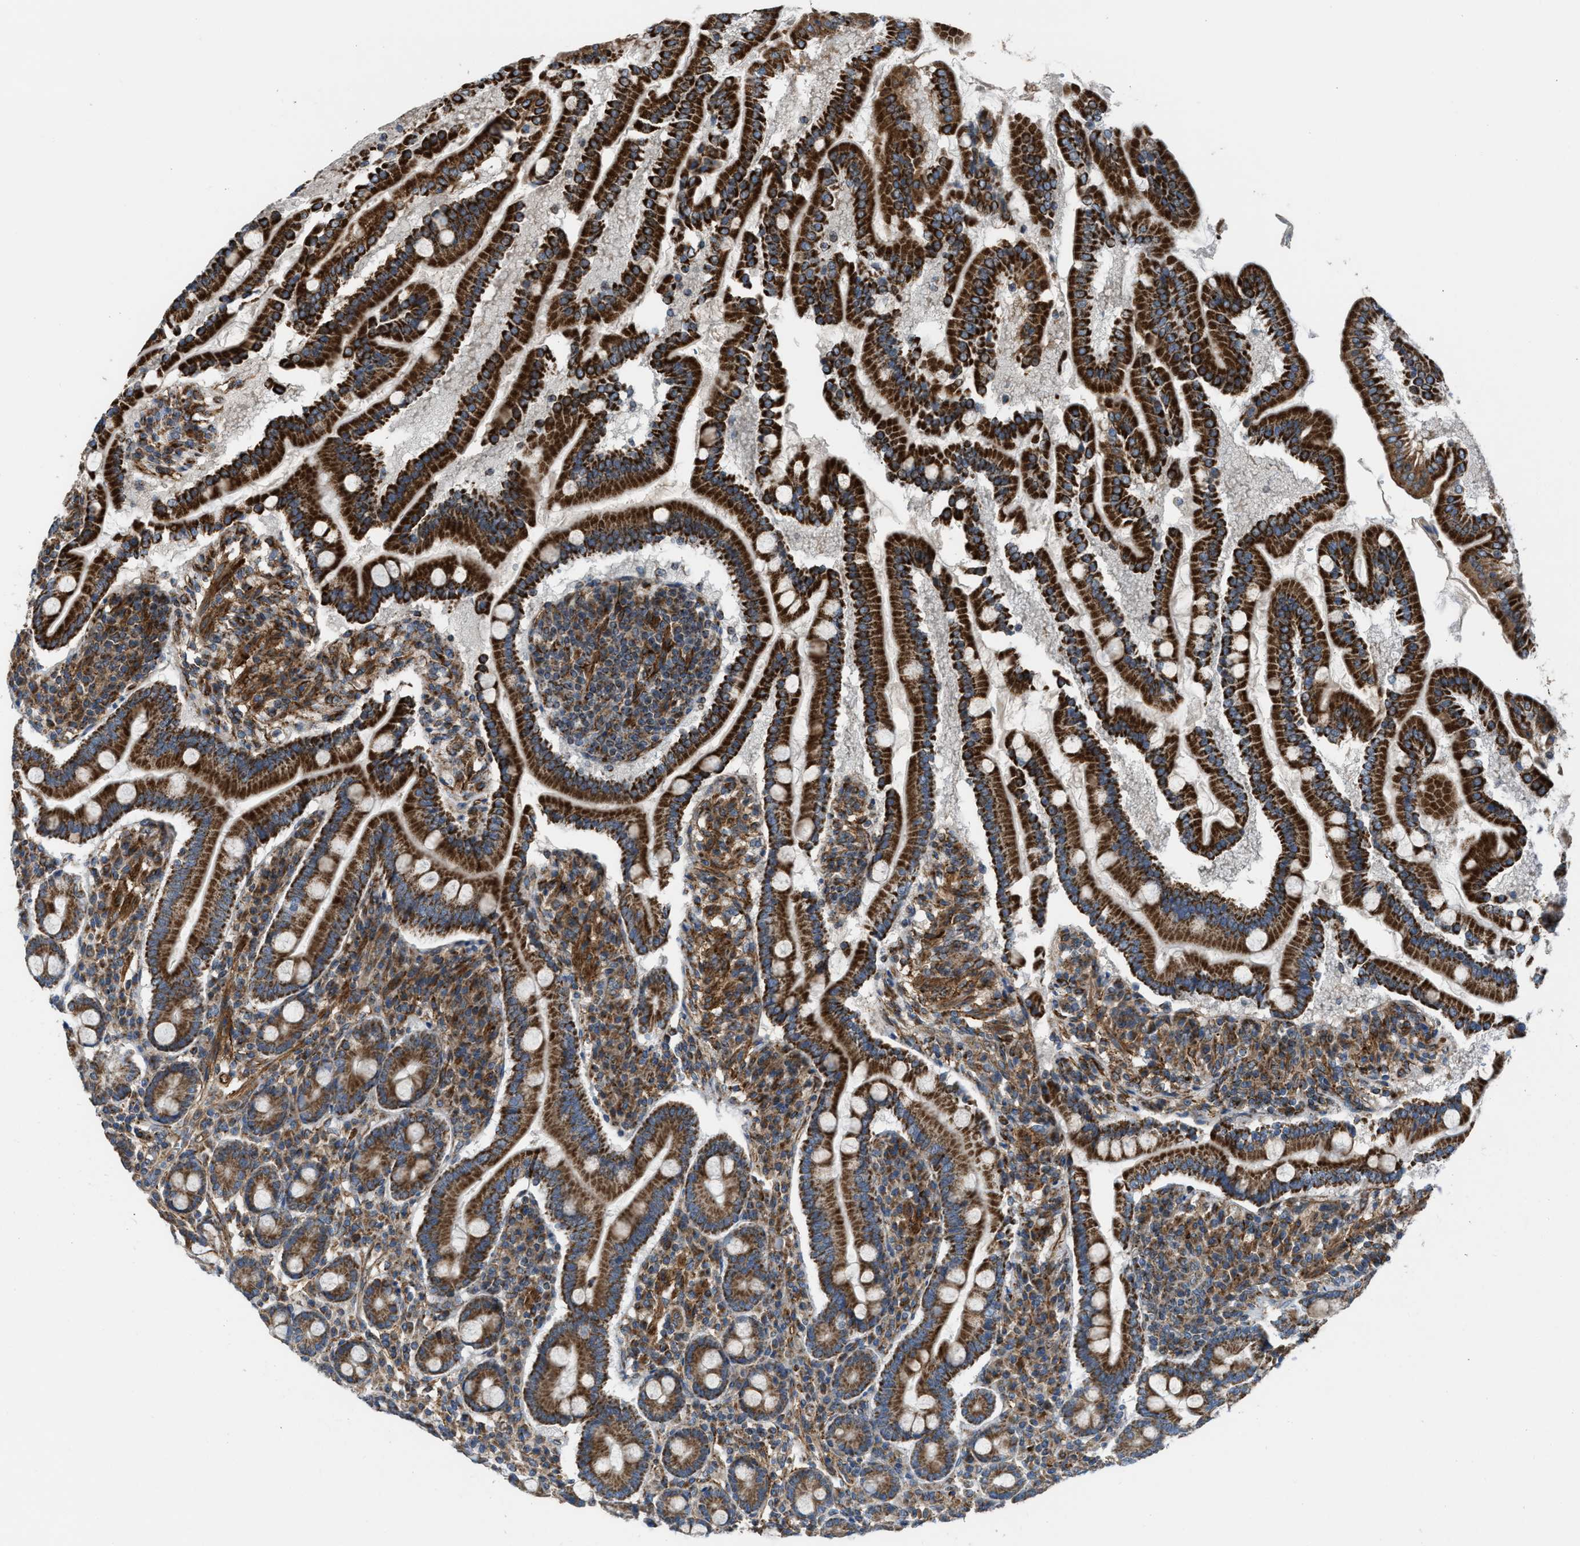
{"staining": {"intensity": "strong", "quantity": ">75%", "location": "cytoplasmic/membranous"}, "tissue": "duodenum", "cell_type": "Glandular cells", "image_type": "normal", "snomed": [{"axis": "morphology", "description": "Normal tissue, NOS"}, {"axis": "topography", "description": "Duodenum"}], "caption": "Protein staining by IHC exhibits strong cytoplasmic/membranous expression in approximately >75% of glandular cells in benign duodenum. The protein is shown in brown color, while the nuclei are stained blue.", "gene": "SLC10A3", "patient": {"sex": "male", "age": 50}}